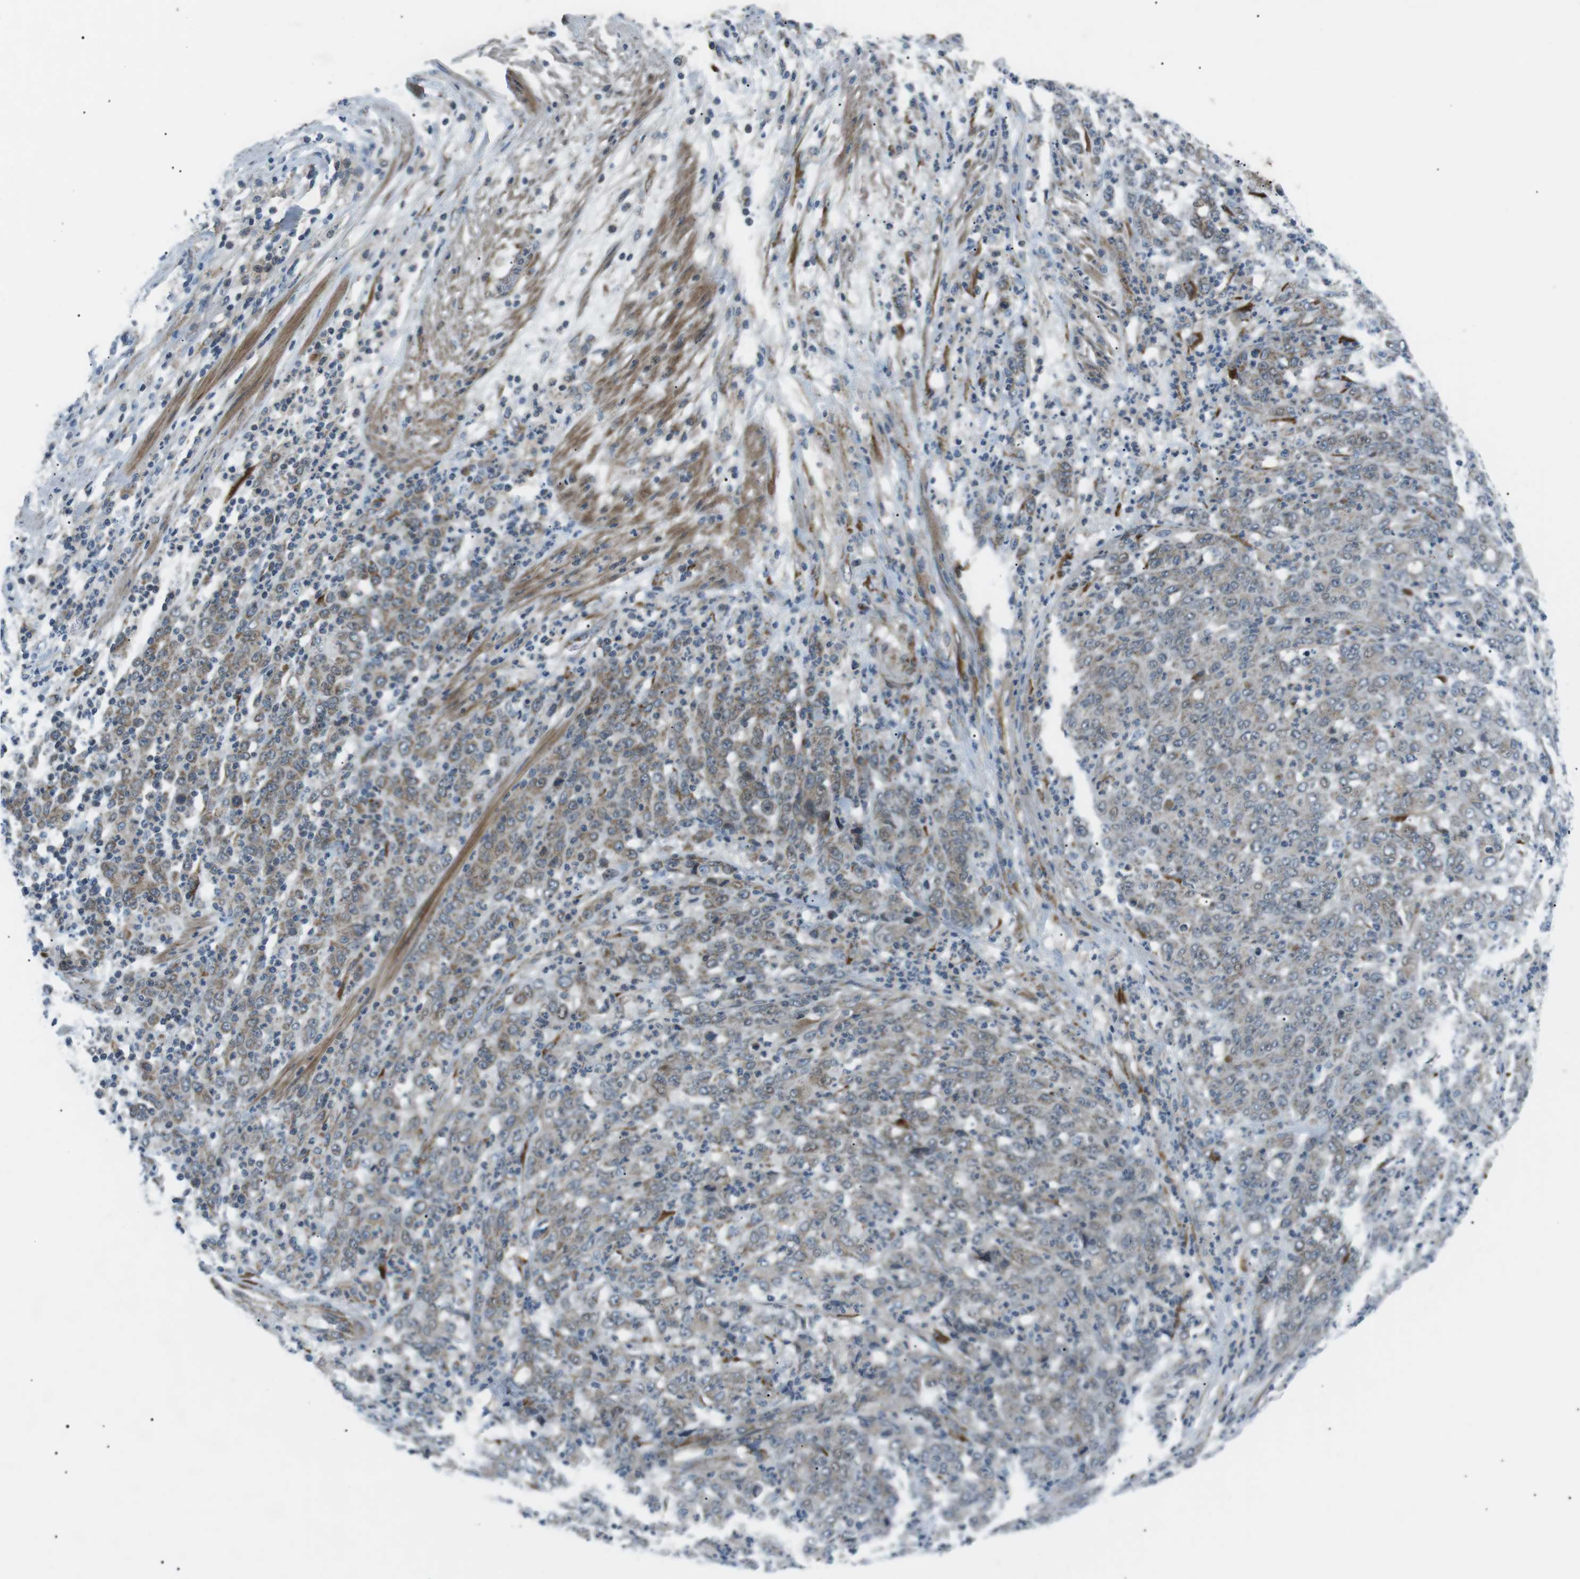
{"staining": {"intensity": "moderate", "quantity": "25%-75%", "location": "cytoplasmic/membranous"}, "tissue": "stomach cancer", "cell_type": "Tumor cells", "image_type": "cancer", "snomed": [{"axis": "morphology", "description": "Adenocarcinoma, NOS"}, {"axis": "topography", "description": "Stomach, lower"}], "caption": "IHC (DAB (3,3'-diaminobenzidine)) staining of human stomach cancer (adenocarcinoma) displays moderate cytoplasmic/membranous protein positivity in about 25%-75% of tumor cells. The staining was performed using DAB (3,3'-diaminobenzidine) to visualize the protein expression in brown, while the nuclei were stained in blue with hematoxylin (Magnification: 20x).", "gene": "ARID5B", "patient": {"sex": "female", "age": 71}}